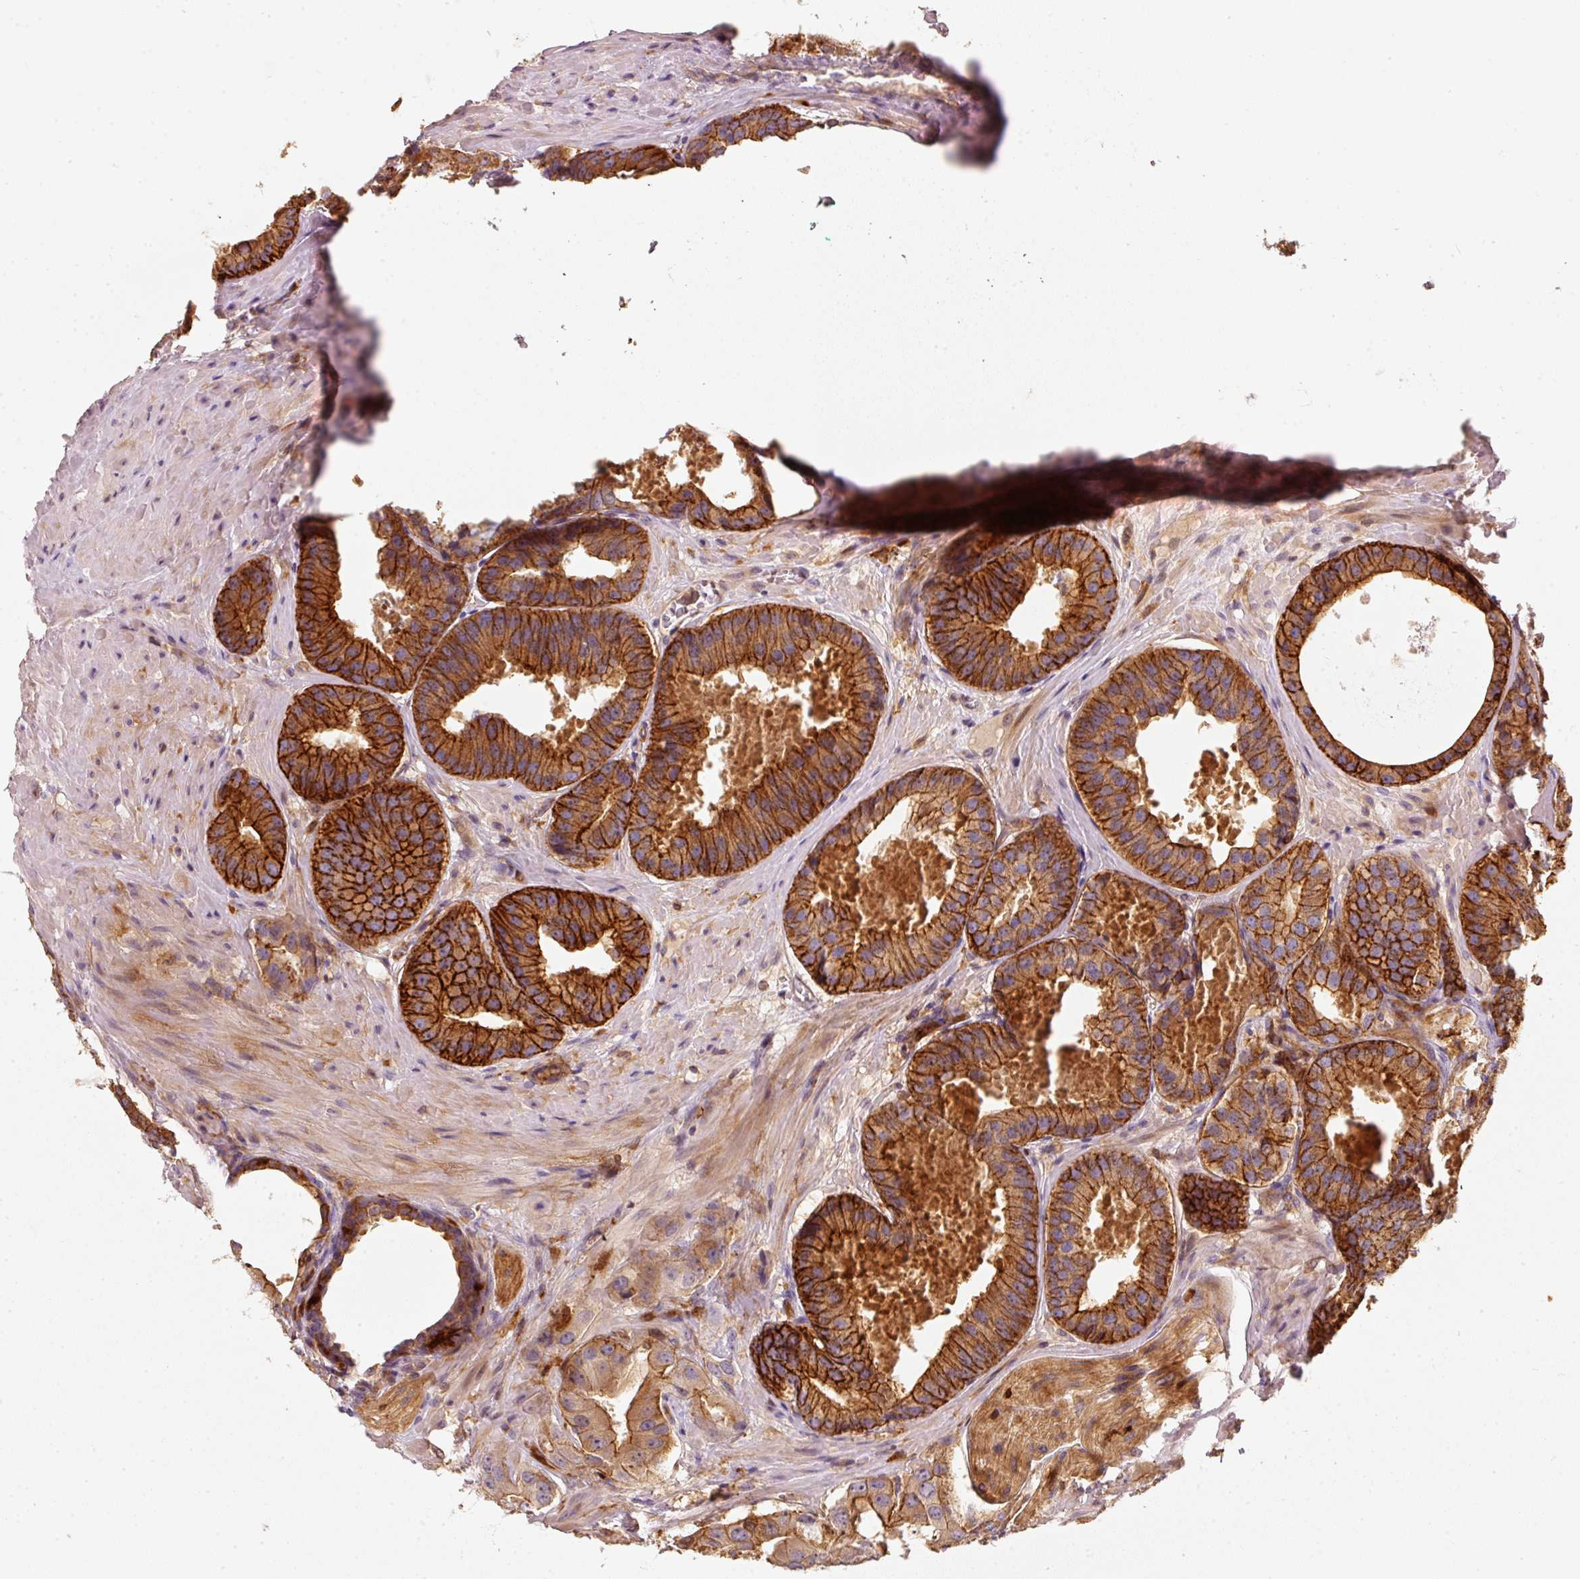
{"staining": {"intensity": "strong", "quantity": ">75%", "location": "cytoplasmic/membranous"}, "tissue": "prostate cancer", "cell_type": "Tumor cells", "image_type": "cancer", "snomed": [{"axis": "morphology", "description": "Adenocarcinoma, High grade"}, {"axis": "topography", "description": "Prostate"}], "caption": "Immunohistochemistry (IHC) photomicrograph of prostate adenocarcinoma (high-grade) stained for a protein (brown), which displays high levels of strong cytoplasmic/membranous positivity in approximately >75% of tumor cells.", "gene": "IQGAP2", "patient": {"sex": "male", "age": 63}}